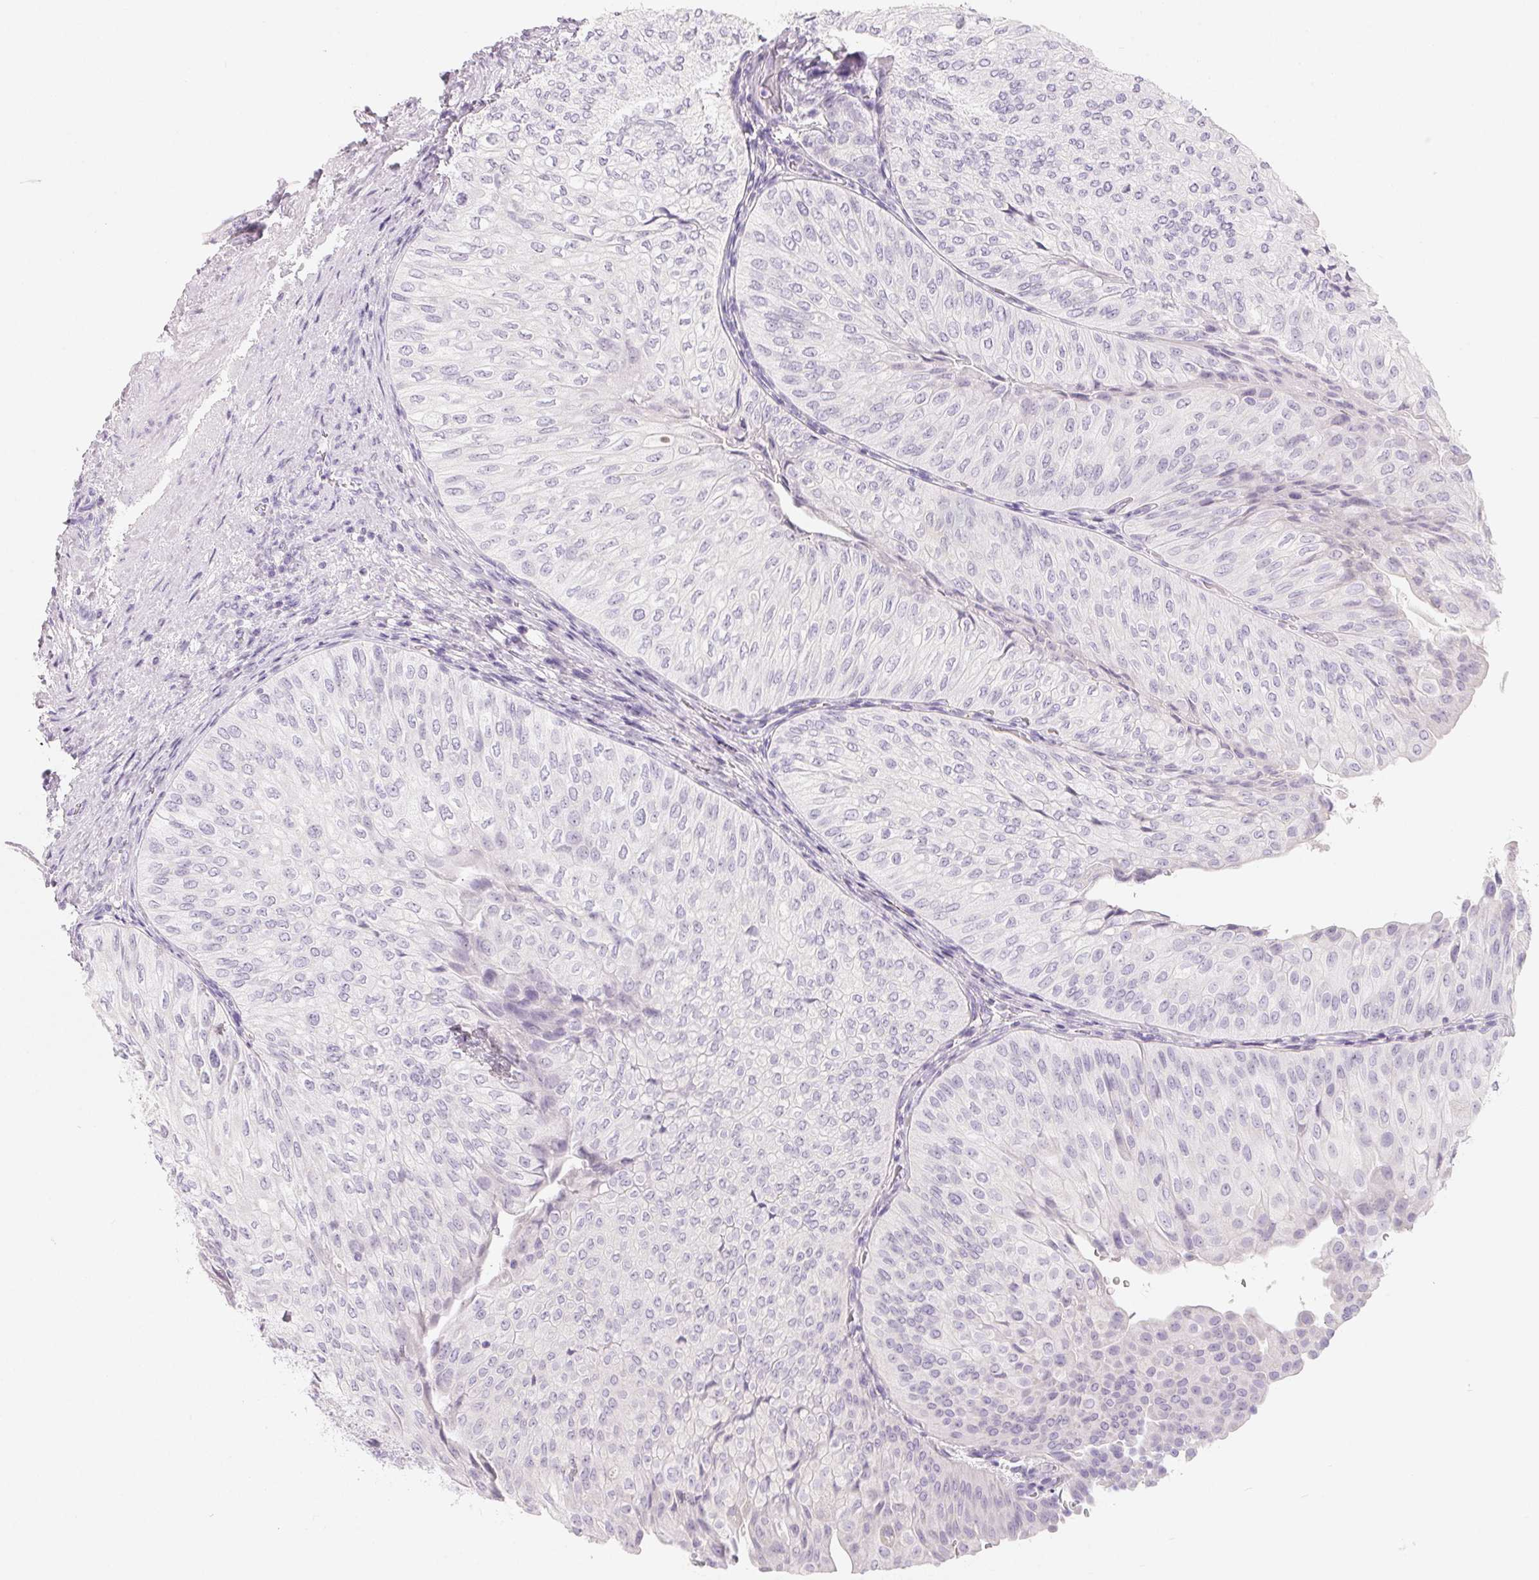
{"staining": {"intensity": "negative", "quantity": "none", "location": "none"}, "tissue": "urothelial cancer", "cell_type": "Tumor cells", "image_type": "cancer", "snomed": [{"axis": "morphology", "description": "Urothelial carcinoma, NOS"}, {"axis": "topography", "description": "Urinary bladder"}], "caption": "Immunohistochemical staining of human urothelial cancer shows no significant positivity in tumor cells.", "gene": "SPACA5B", "patient": {"sex": "male", "age": 62}}